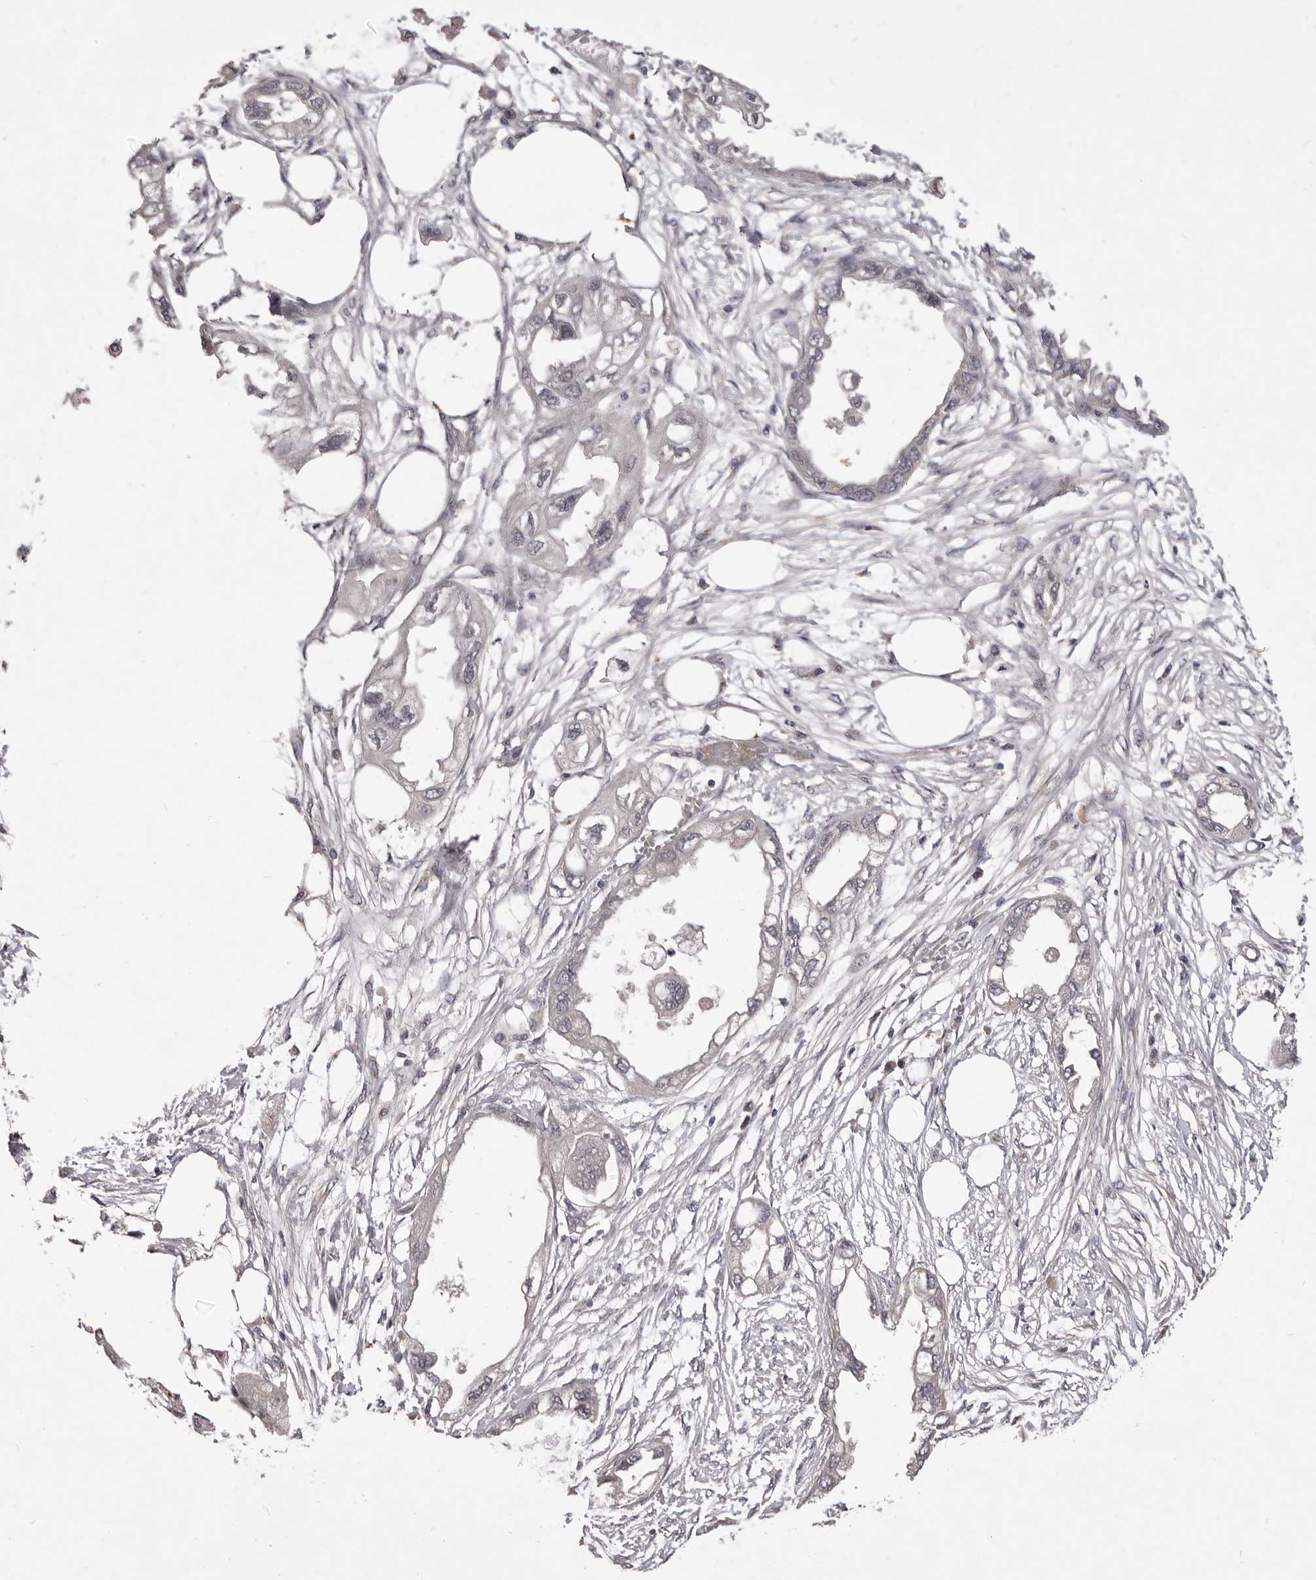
{"staining": {"intensity": "negative", "quantity": "none", "location": "none"}, "tissue": "endometrial cancer", "cell_type": "Tumor cells", "image_type": "cancer", "snomed": [{"axis": "morphology", "description": "Adenocarcinoma, NOS"}, {"axis": "morphology", "description": "Adenocarcinoma, metastatic, NOS"}, {"axis": "topography", "description": "Adipose tissue"}, {"axis": "topography", "description": "Endometrium"}], "caption": "Tumor cells show no significant protein staining in endometrial cancer (metastatic adenocarcinoma).", "gene": "HBS1L", "patient": {"sex": "female", "age": 67}}